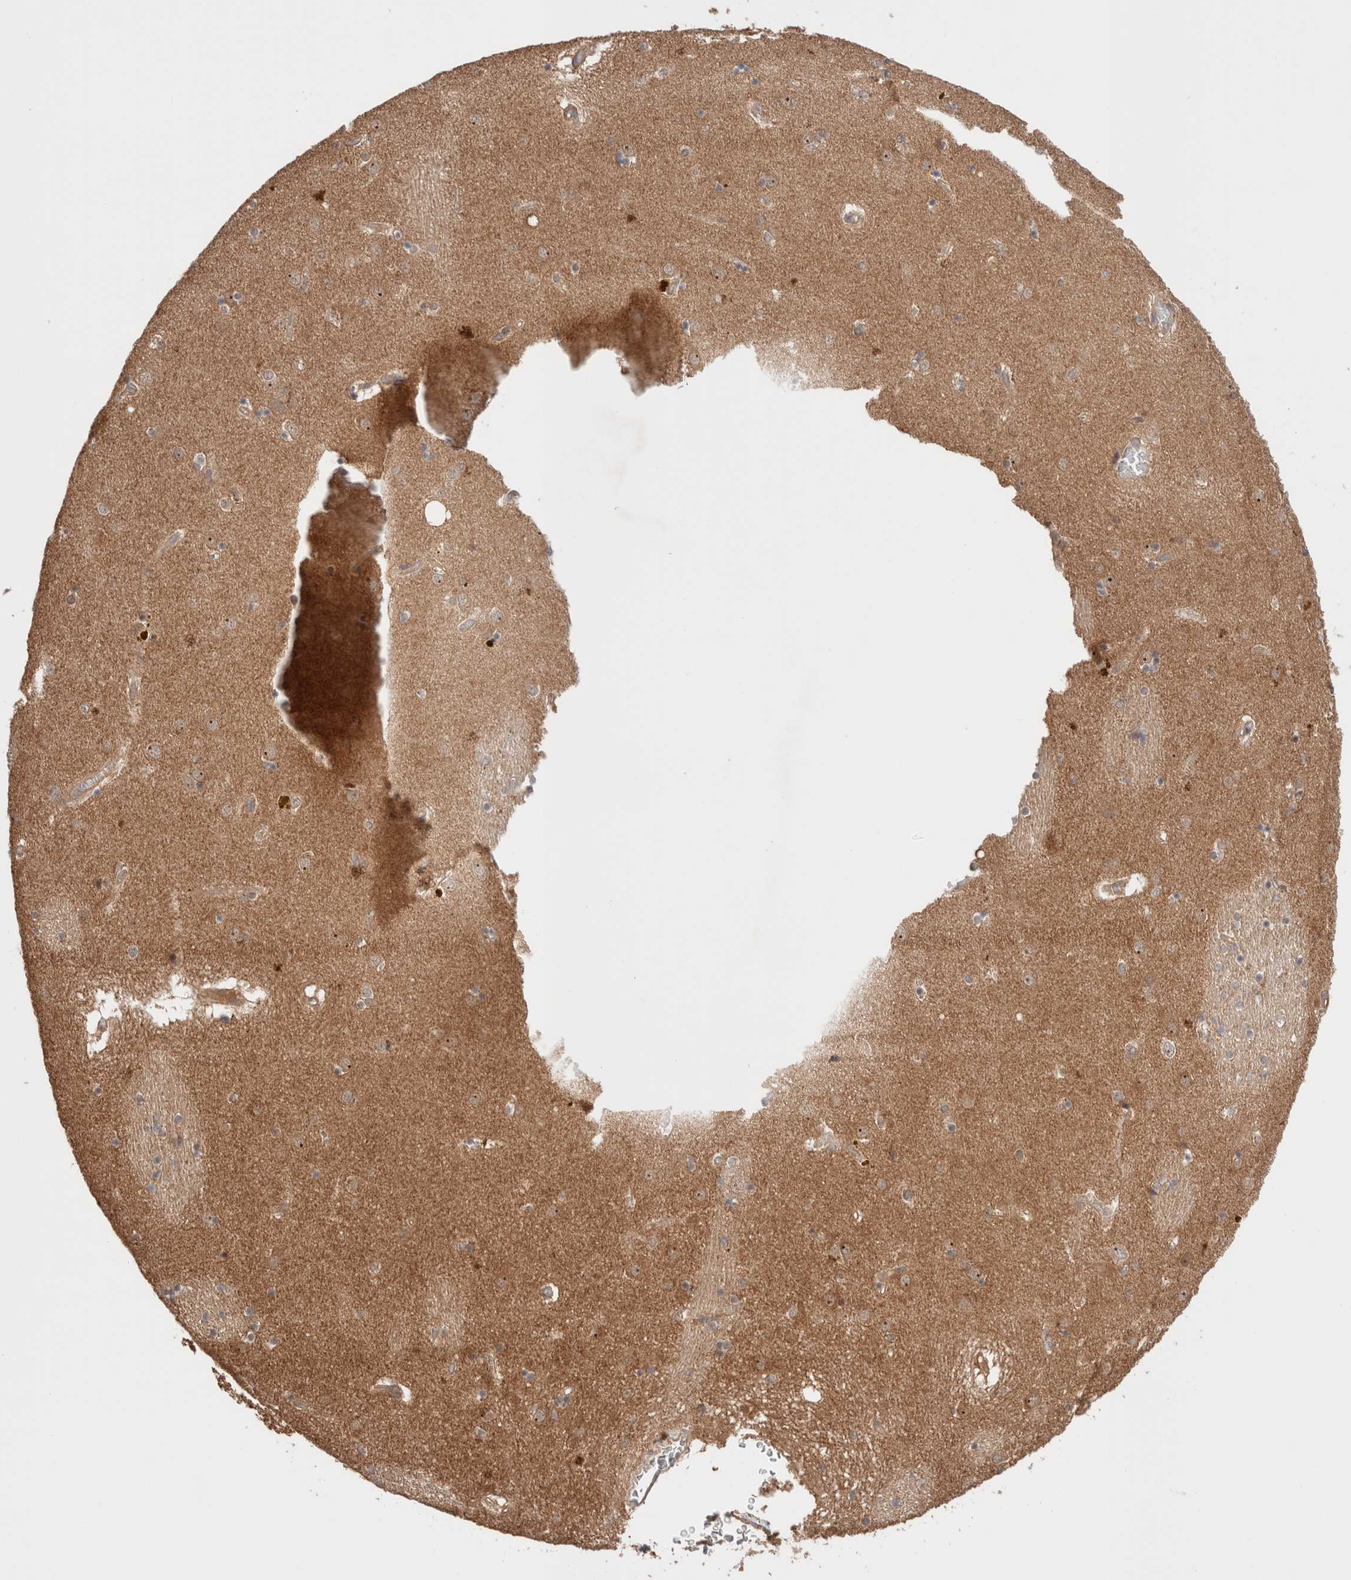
{"staining": {"intensity": "weak", "quantity": ">75%", "location": "cytoplasmic/membranous"}, "tissue": "caudate", "cell_type": "Glial cells", "image_type": "normal", "snomed": [{"axis": "morphology", "description": "Normal tissue, NOS"}, {"axis": "topography", "description": "Lateral ventricle wall"}], "caption": "Protein staining by IHC shows weak cytoplasmic/membranous expression in approximately >75% of glial cells in benign caudate.", "gene": "SIKE1", "patient": {"sex": "male", "age": 70}}